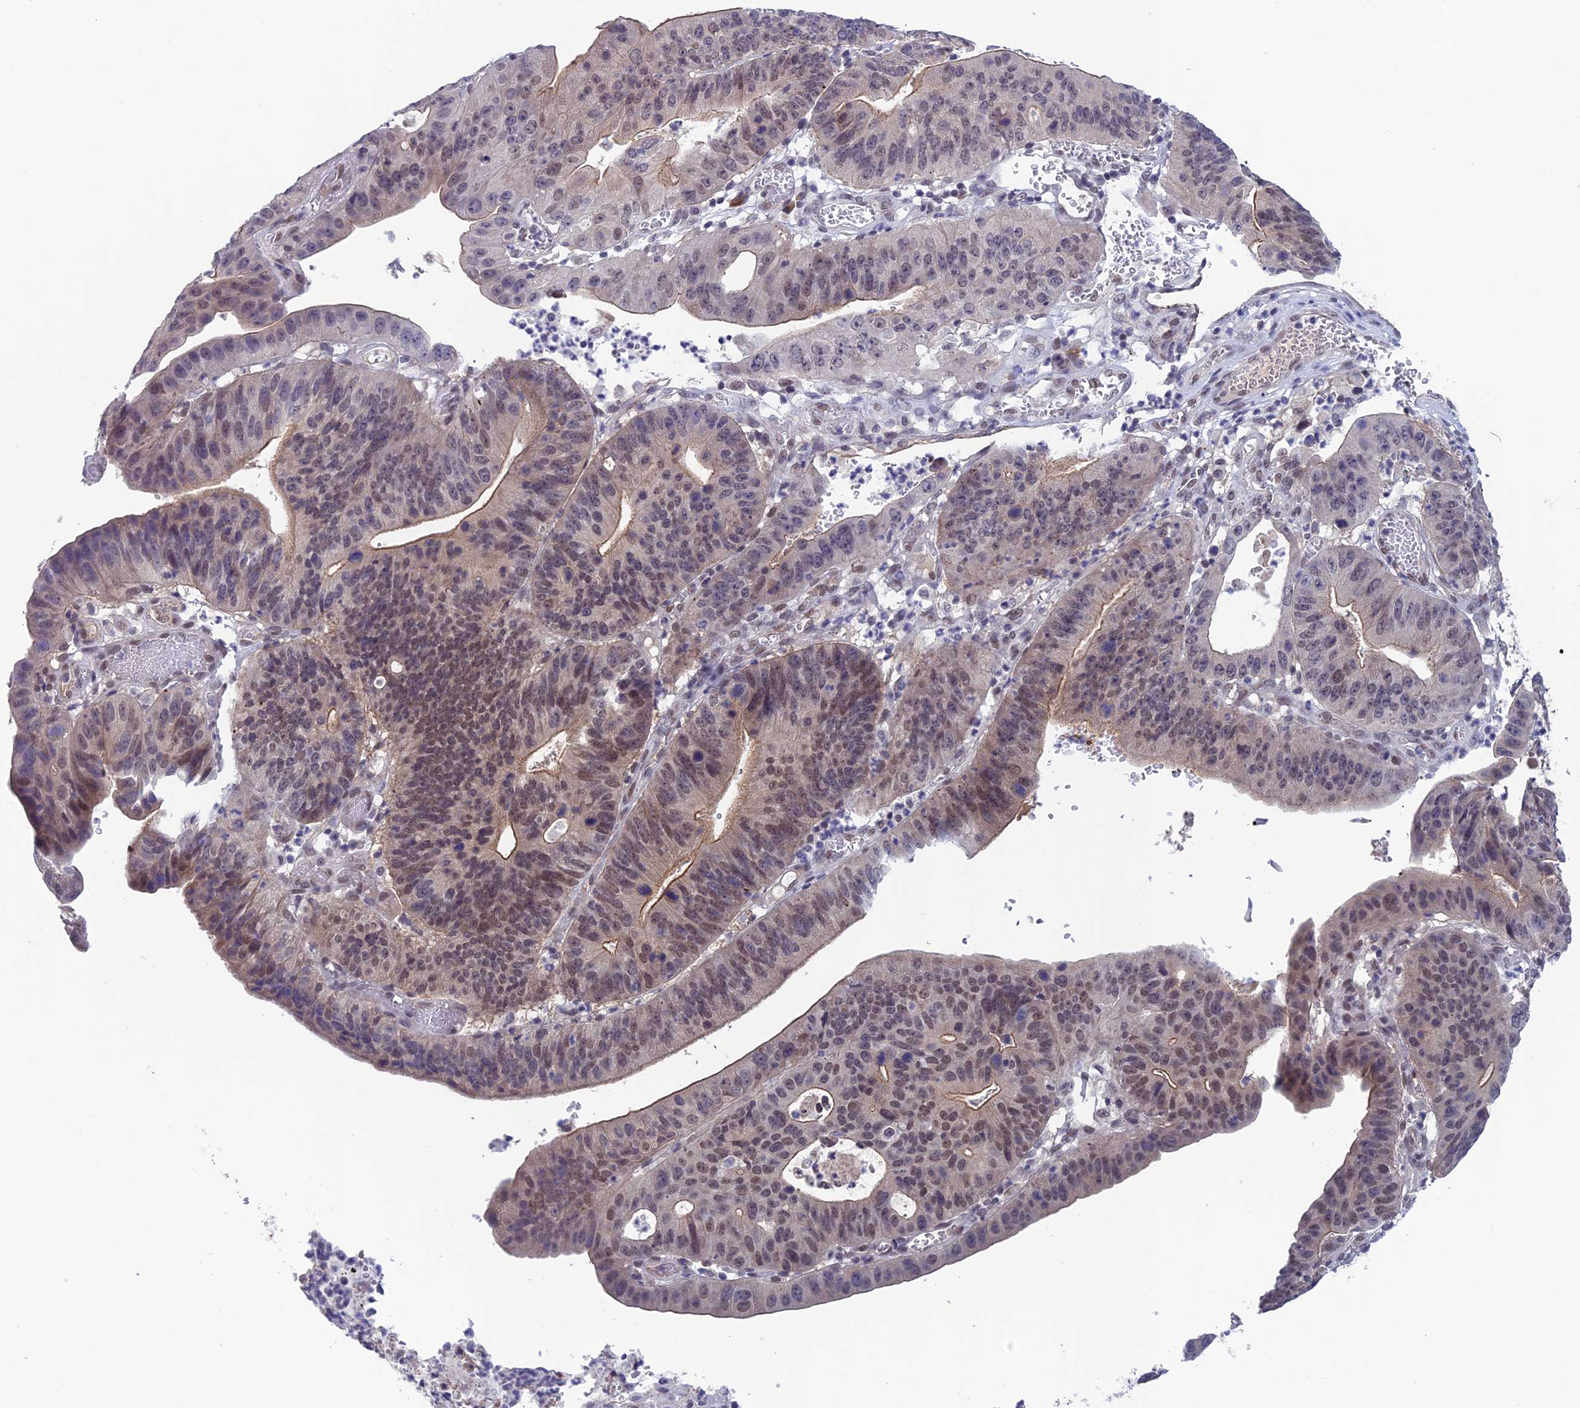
{"staining": {"intensity": "moderate", "quantity": "25%-75%", "location": "cytoplasmic/membranous,nuclear"}, "tissue": "stomach cancer", "cell_type": "Tumor cells", "image_type": "cancer", "snomed": [{"axis": "morphology", "description": "Adenocarcinoma, NOS"}, {"axis": "topography", "description": "Stomach"}], "caption": "Immunohistochemical staining of stomach cancer (adenocarcinoma) exhibits medium levels of moderate cytoplasmic/membranous and nuclear staining in approximately 25%-75% of tumor cells. The staining is performed using DAB (3,3'-diaminobenzidine) brown chromogen to label protein expression. The nuclei are counter-stained blue using hematoxylin.", "gene": "FKBPL", "patient": {"sex": "male", "age": 59}}